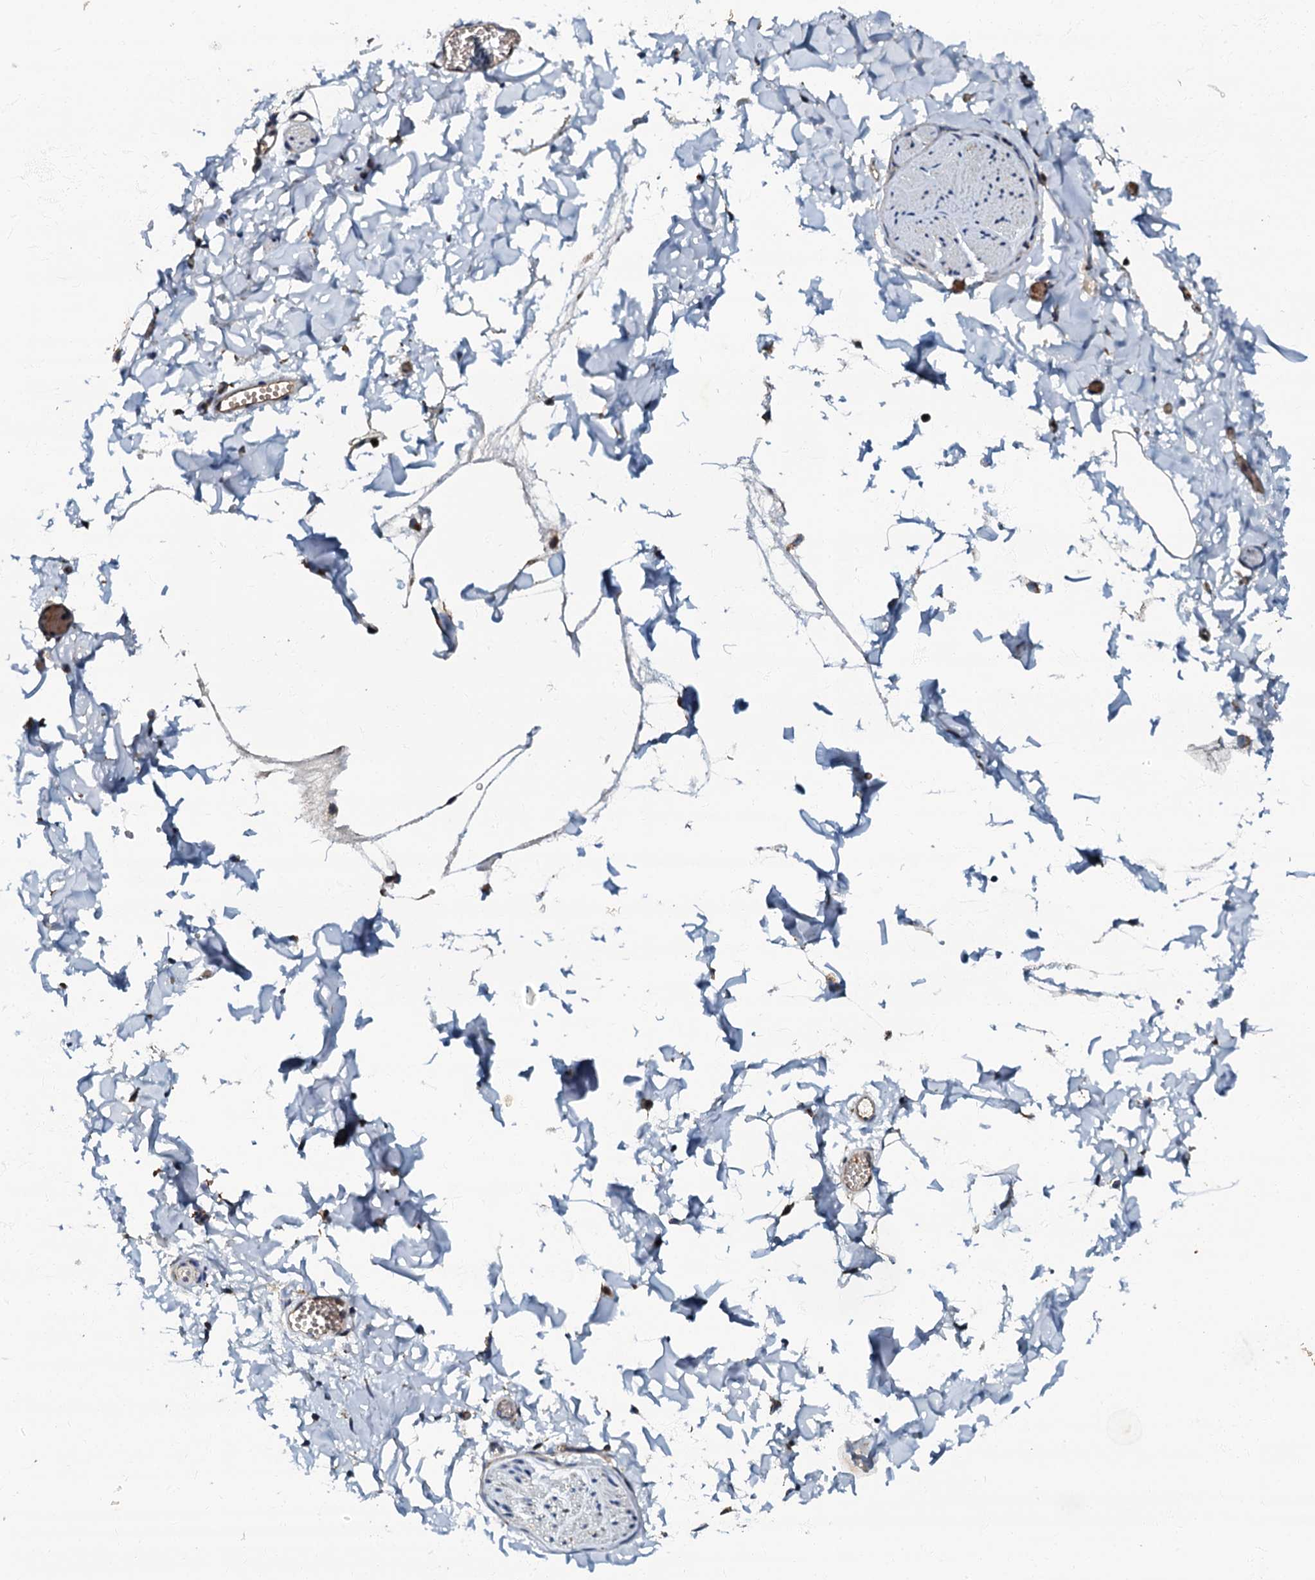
{"staining": {"intensity": "weak", "quantity": ">75%", "location": "cytoplasmic/membranous"}, "tissue": "adipose tissue", "cell_type": "Adipocytes", "image_type": "normal", "snomed": [{"axis": "morphology", "description": "Normal tissue, NOS"}, {"axis": "topography", "description": "Gallbladder"}, {"axis": "topography", "description": "Peripheral nerve tissue"}], "caption": "Weak cytoplasmic/membranous expression for a protein is seen in about >75% of adipocytes of unremarkable adipose tissue using immunohistochemistry (IHC).", "gene": "NDUFA12", "patient": {"sex": "male", "age": 38}}